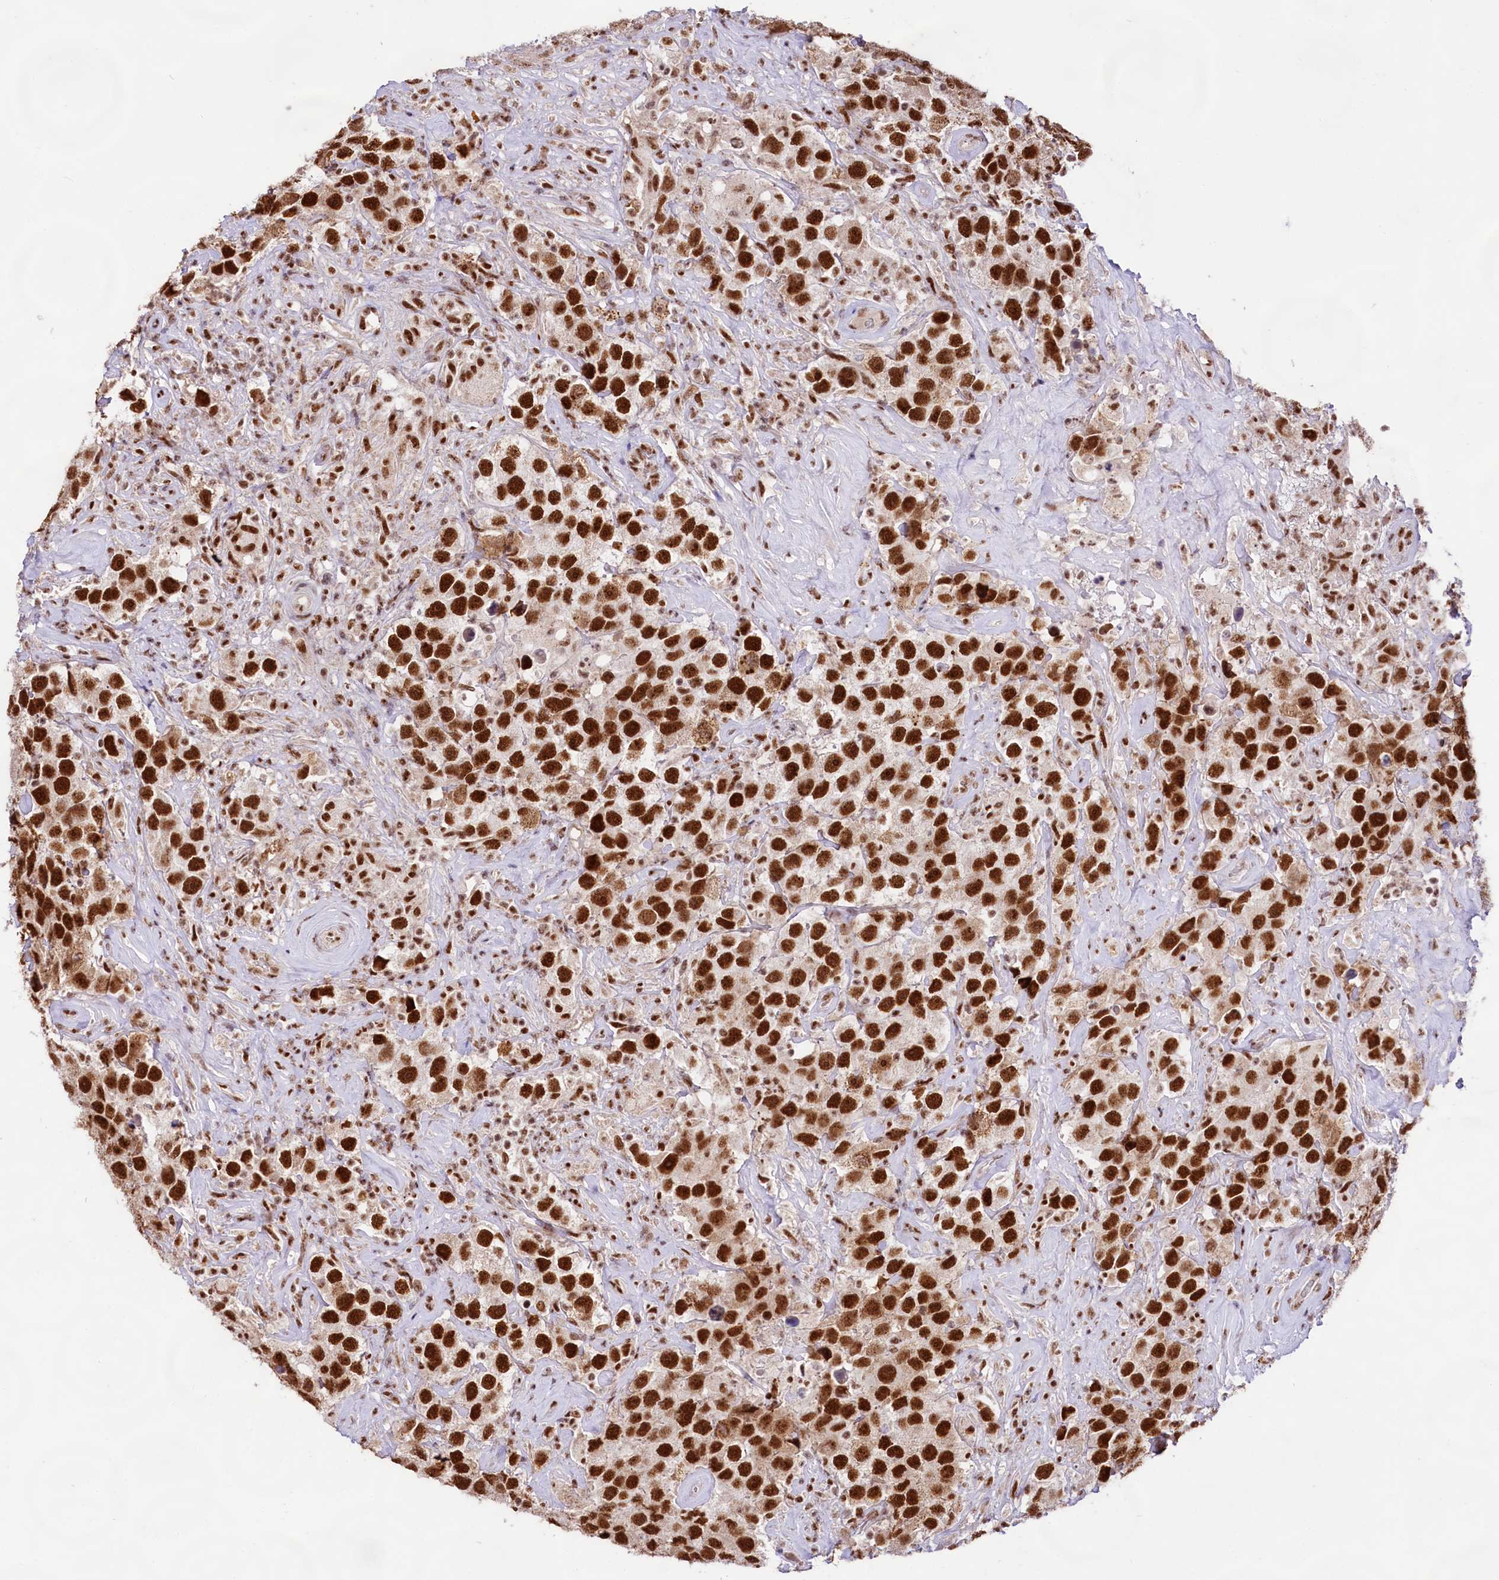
{"staining": {"intensity": "strong", "quantity": ">75%", "location": "nuclear"}, "tissue": "testis cancer", "cell_type": "Tumor cells", "image_type": "cancer", "snomed": [{"axis": "morphology", "description": "Seminoma, NOS"}, {"axis": "topography", "description": "Testis"}], "caption": "Brown immunohistochemical staining in human testis seminoma reveals strong nuclear staining in approximately >75% of tumor cells.", "gene": "HIRA", "patient": {"sex": "male", "age": 49}}